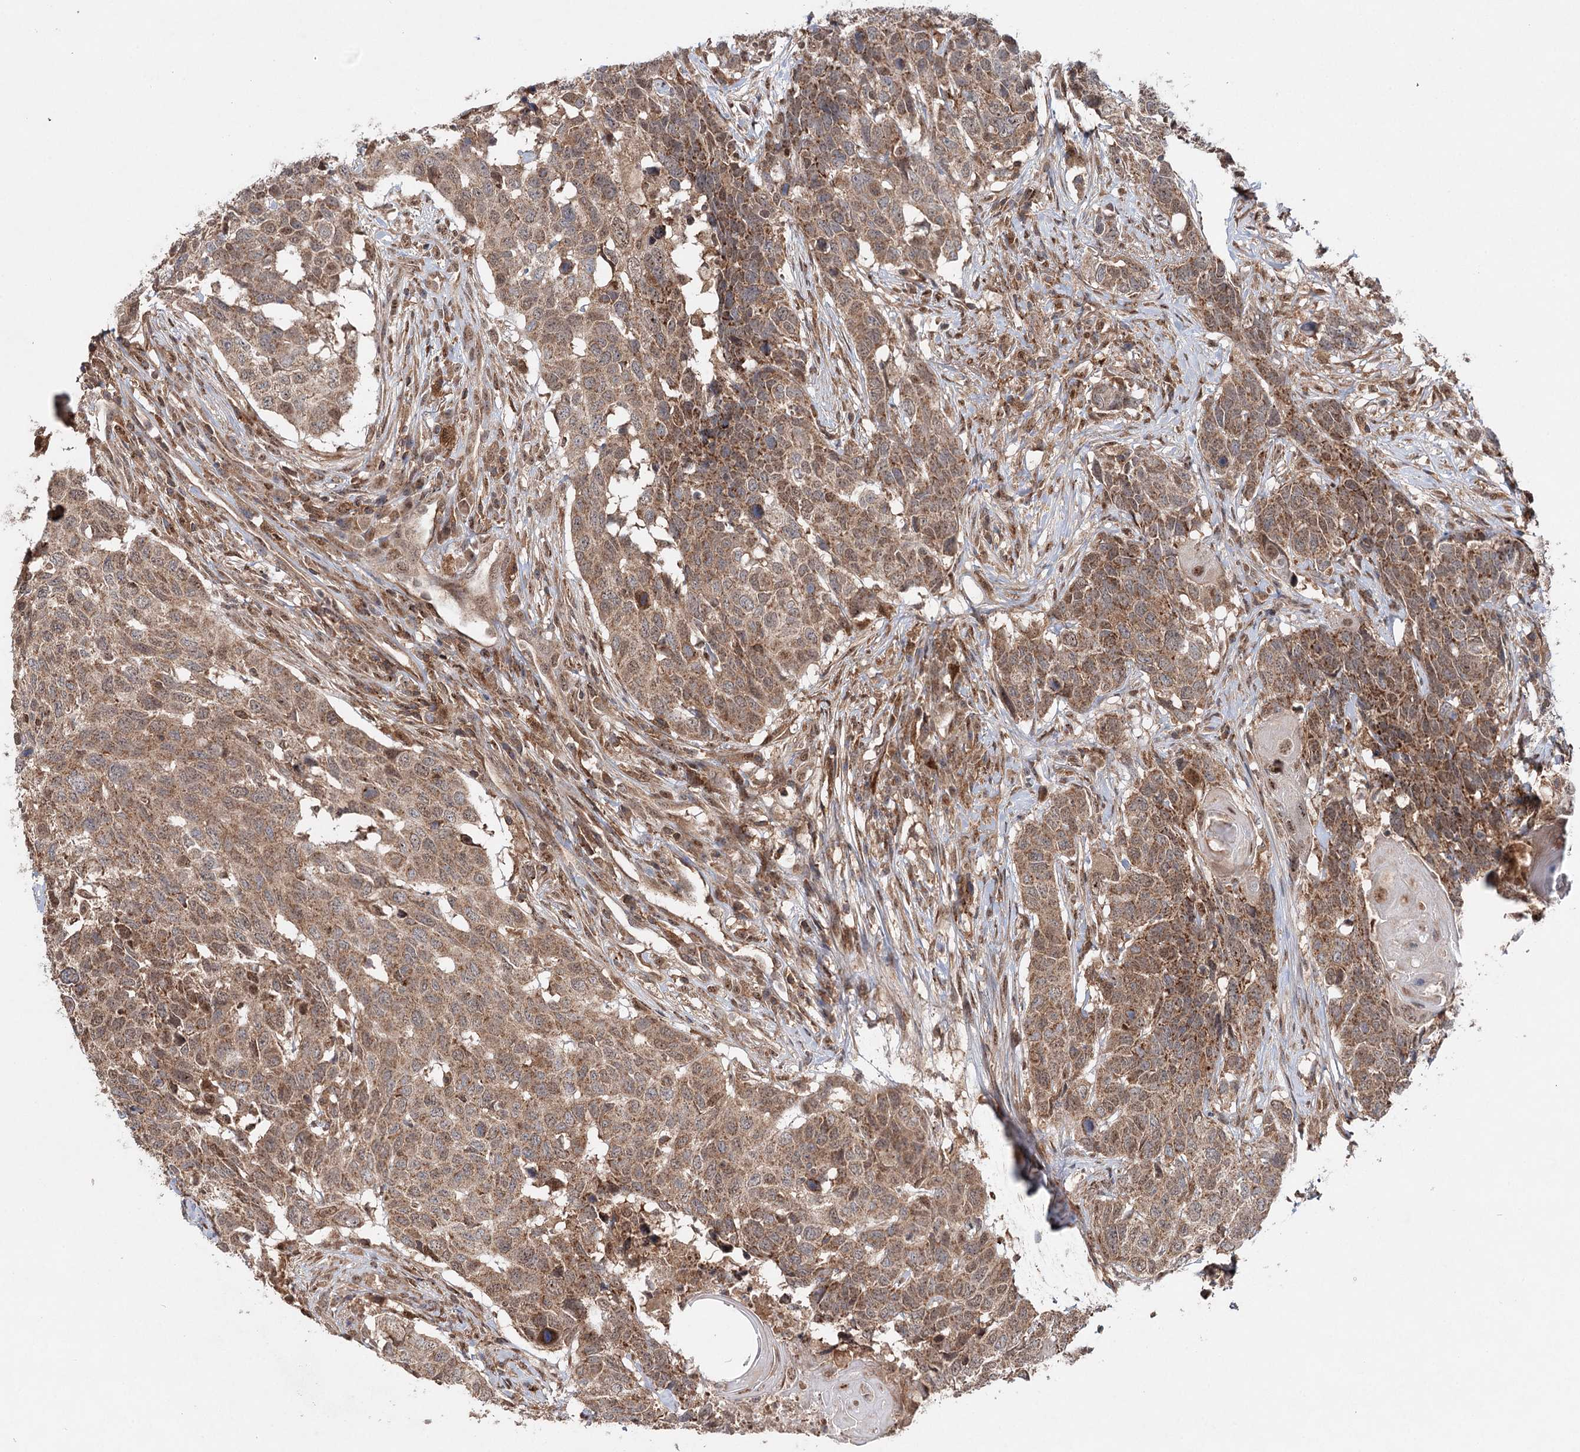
{"staining": {"intensity": "moderate", "quantity": ">75%", "location": "cytoplasmic/membranous"}, "tissue": "head and neck cancer", "cell_type": "Tumor cells", "image_type": "cancer", "snomed": [{"axis": "morphology", "description": "Squamous cell carcinoma, NOS"}, {"axis": "topography", "description": "Head-Neck"}], "caption": "Squamous cell carcinoma (head and neck) stained for a protein demonstrates moderate cytoplasmic/membranous positivity in tumor cells. (brown staining indicates protein expression, while blue staining denotes nuclei).", "gene": "C12orf4", "patient": {"sex": "male", "age": 66}}